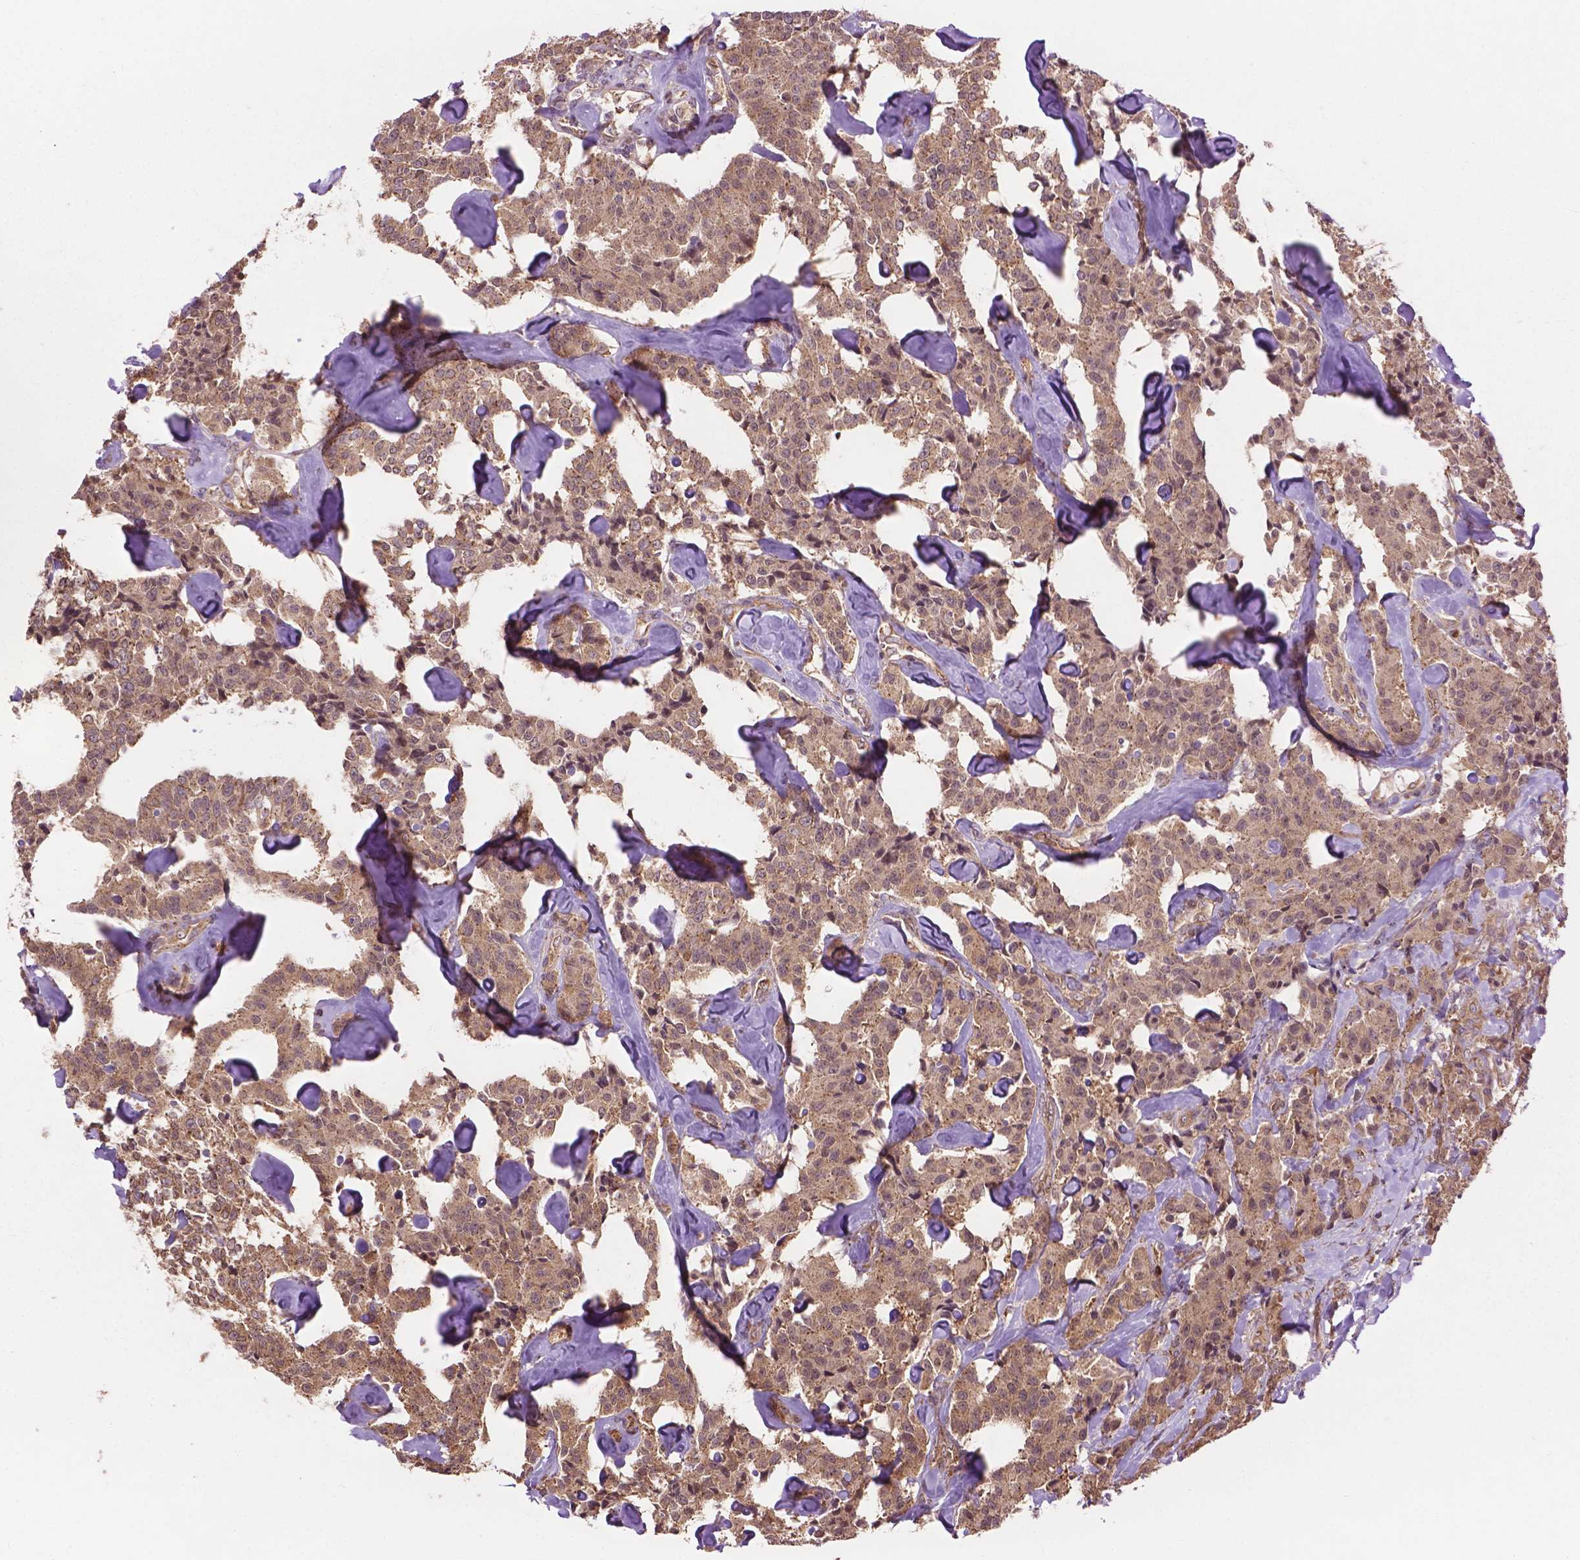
{"staining": {"intensity": "moderate", "quantity": ">75%", "location": "cytoplasmic/membranous"}, "tissue": "carcinoid", "cell_type": "Tumor cells", "image_type": "cancer", "snomed": [{"axis": "morphology", "description": "Carcinoid, malignant, NOS"}, {"axis": "topography", "description": "Pancreas"}], "caption": "High-magnification brightfield microscopy of carcinoid stained with DAB (3,3'-diaminobenzidine) (brown) and counterstained with hematoxylin (blue). tumor cells exhibit moderate cytoplasmic/membranous positivity is appreciated in approximately>75% of cells.", "gene": "PPP1CB", "patient": {"sex": "male", "age": 41}}